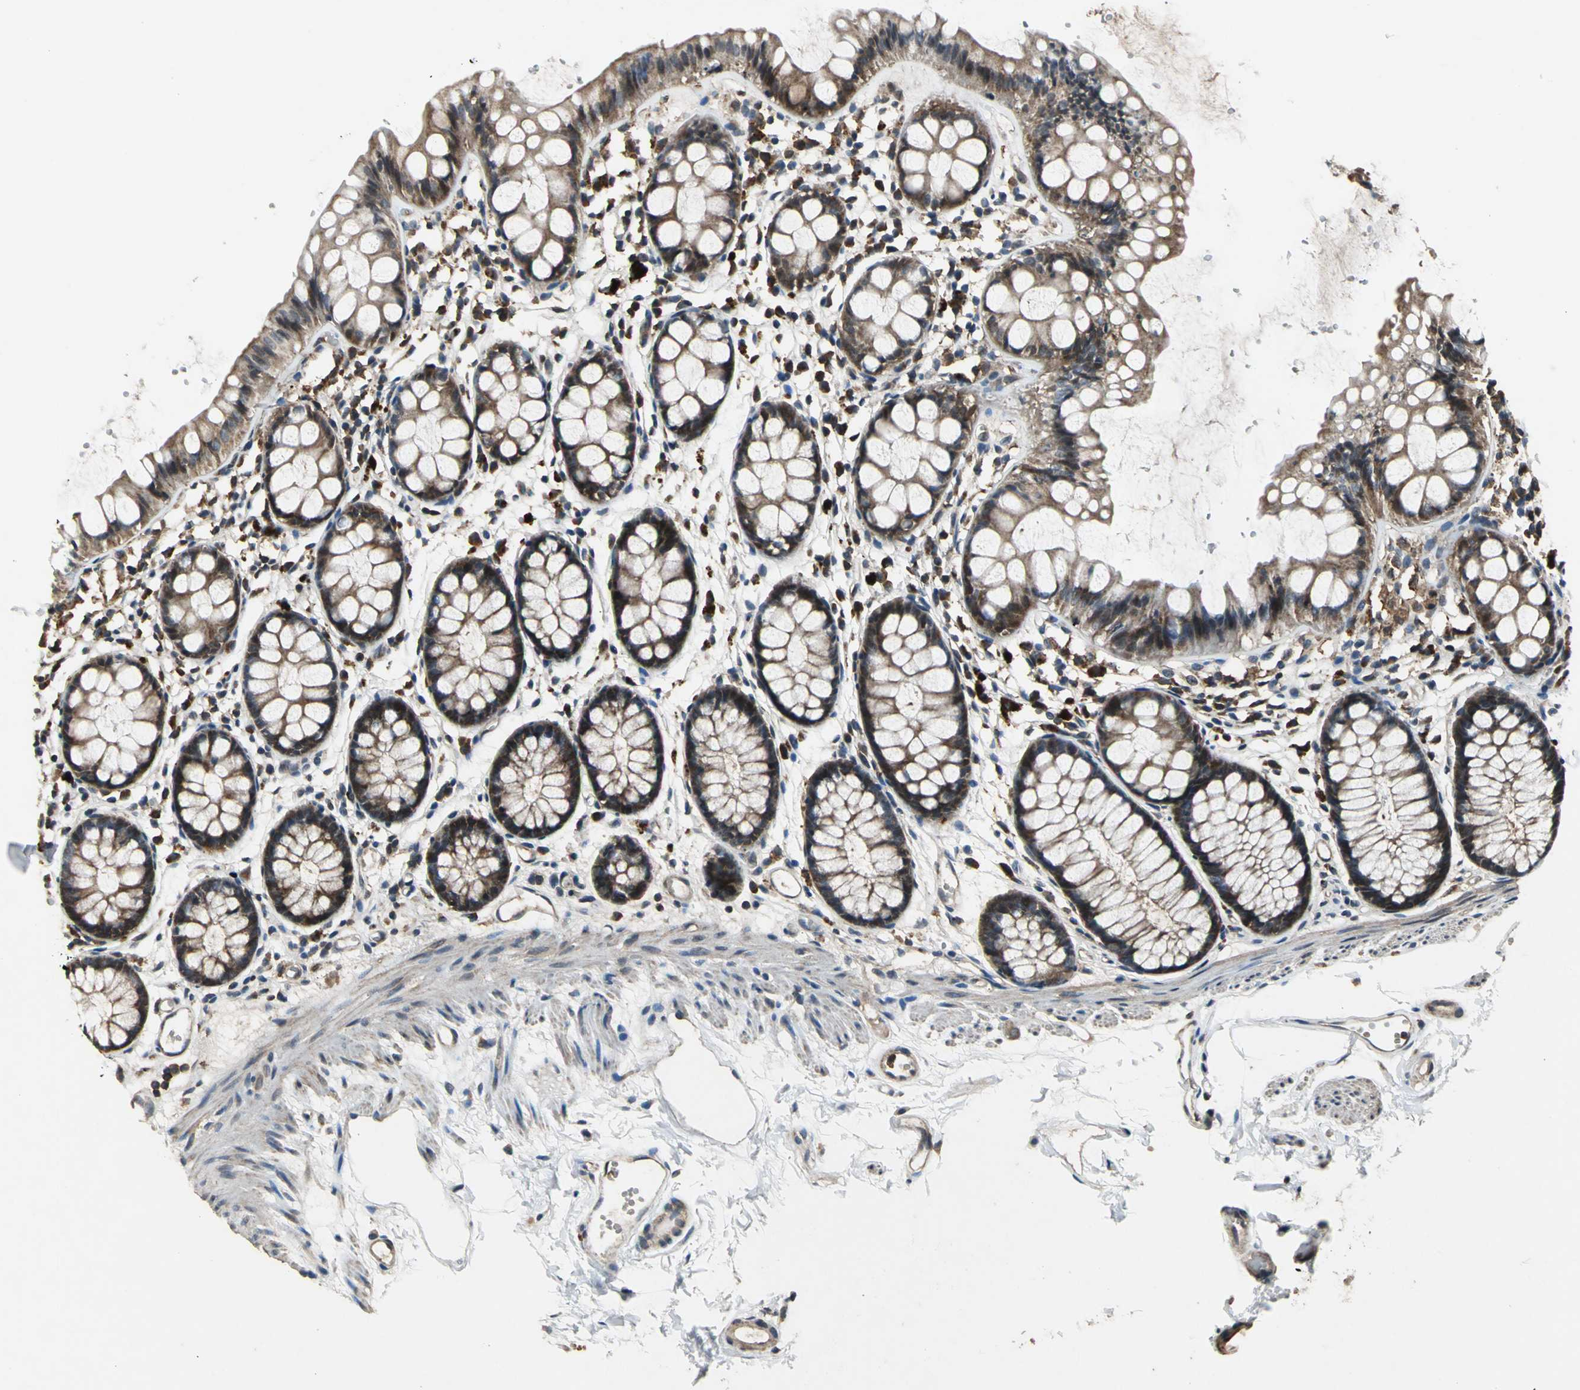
{"staining": {"intensity": "strong", "quantity": ">75%", "location": "cytoplasmic/membranous"}, "tissue": "rectum", "cell_type": "Glandular cells", "image_type": "normal", "snomed": [{"axis": "morphology", "description": "Normal tissue, NOS"}, {"axis": "topography", "description": "Rectum"}], "caption": "Immunohistochemical staining of benign rectum displays high levels of strong cytoplasmic/membranous positivity in approximately >75% of glandular cells.", "gene": "EIF2B2", "patient": {"sex": "female", "age": 66}}